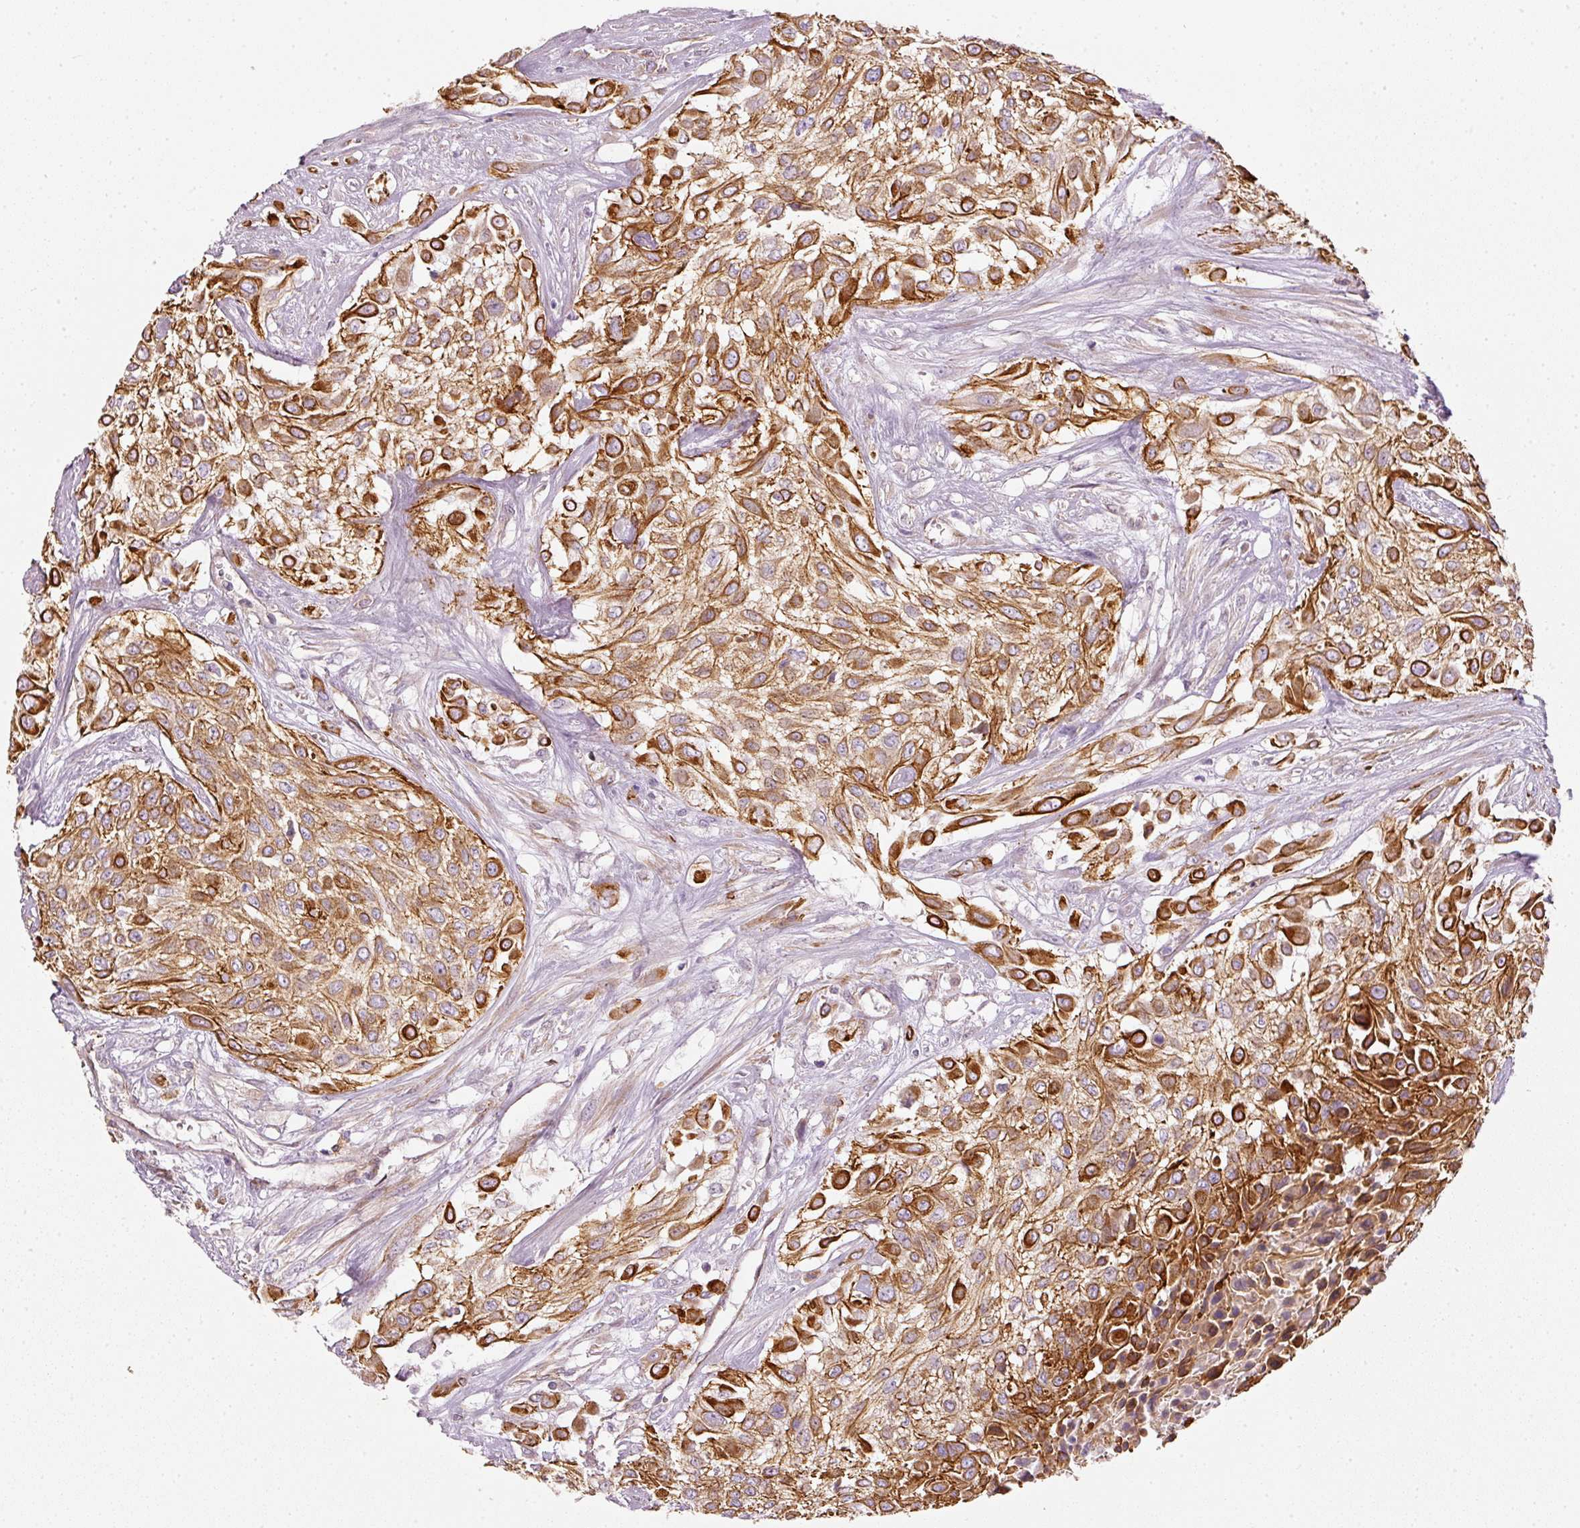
{"staining": {"intensity": "strong", "quantity": ">75%", "location": "cytoplasmic/membranous"}, "tissue": "urothelial cancer", "cell_type": "Tumor cells", "image_type": "cancer", "snomed": [{"axis": "morphology", "description": "Urothelial carcinoma, High grade"}, {"axis": "topography", "description": "Urinary bladder"}], "caption": "About >75% of tumor cells in human high-grade urothelial carcinoma demonstrate strong cytoplasmic/membranous protein staining as visualized by brown immunohistochemical staining.", "gene": "OSR2", "patient": {"sex": "male", "age": 57}}